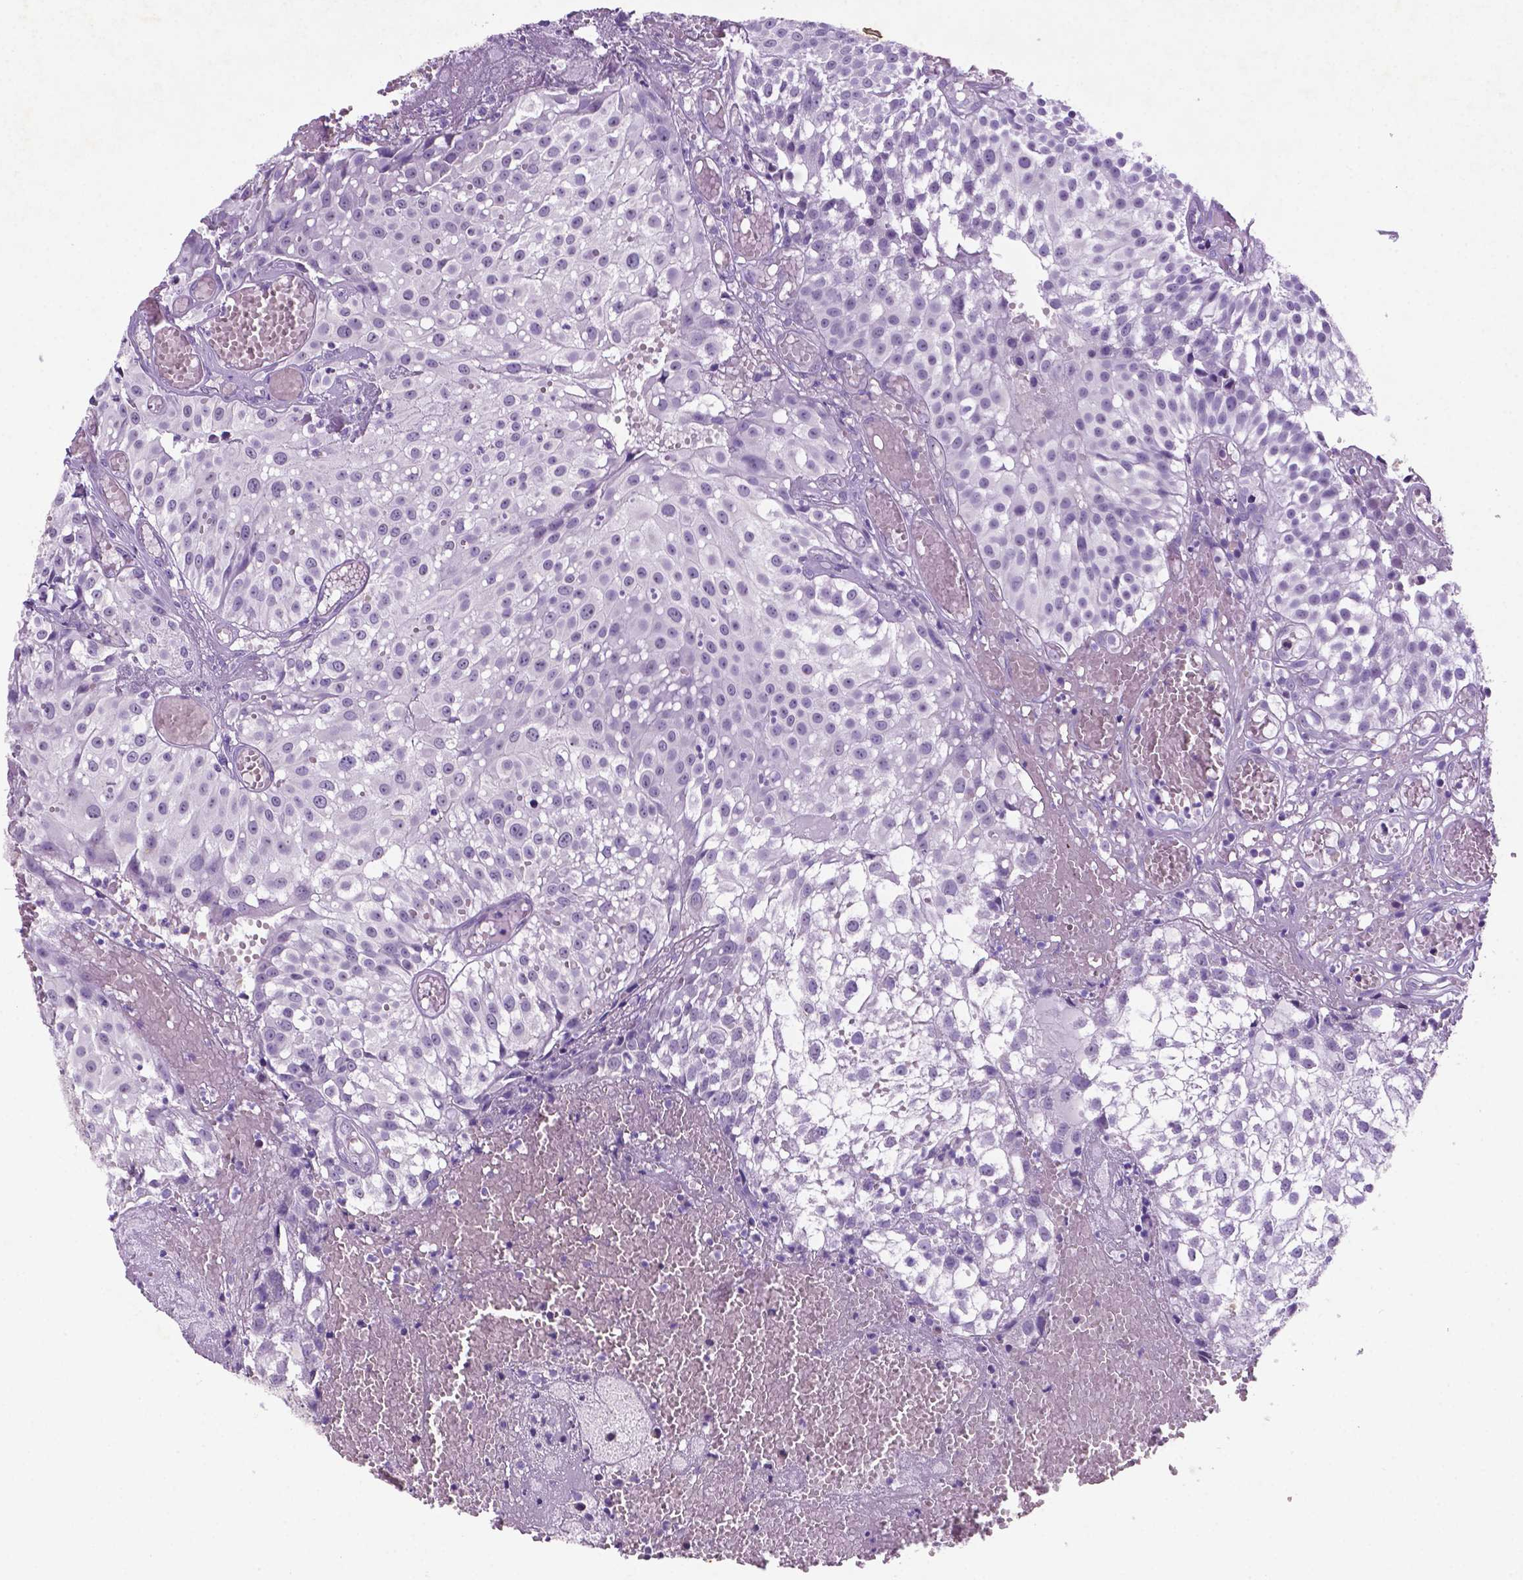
{"staining": {"intensity": "negative", "quantity": "none", "location": "none"}, "tissue": "urothelial cancer", "cell_type": "Tumor cells", "image_type": "cancer", "snomed": [{"axis": "morphology", "description": "Urothelial carcinoma, Low grade"}, {"axis": "topography", "description": "Urinary bladder"}], "caption": "DAB (3,3'-diaminobenzidine) immunohistochemical staining of human urothelial cancer displays no significant positivity in tumor cells.", "gene": "C18orf21", "patient": {"sex": "male", "age": 79}}